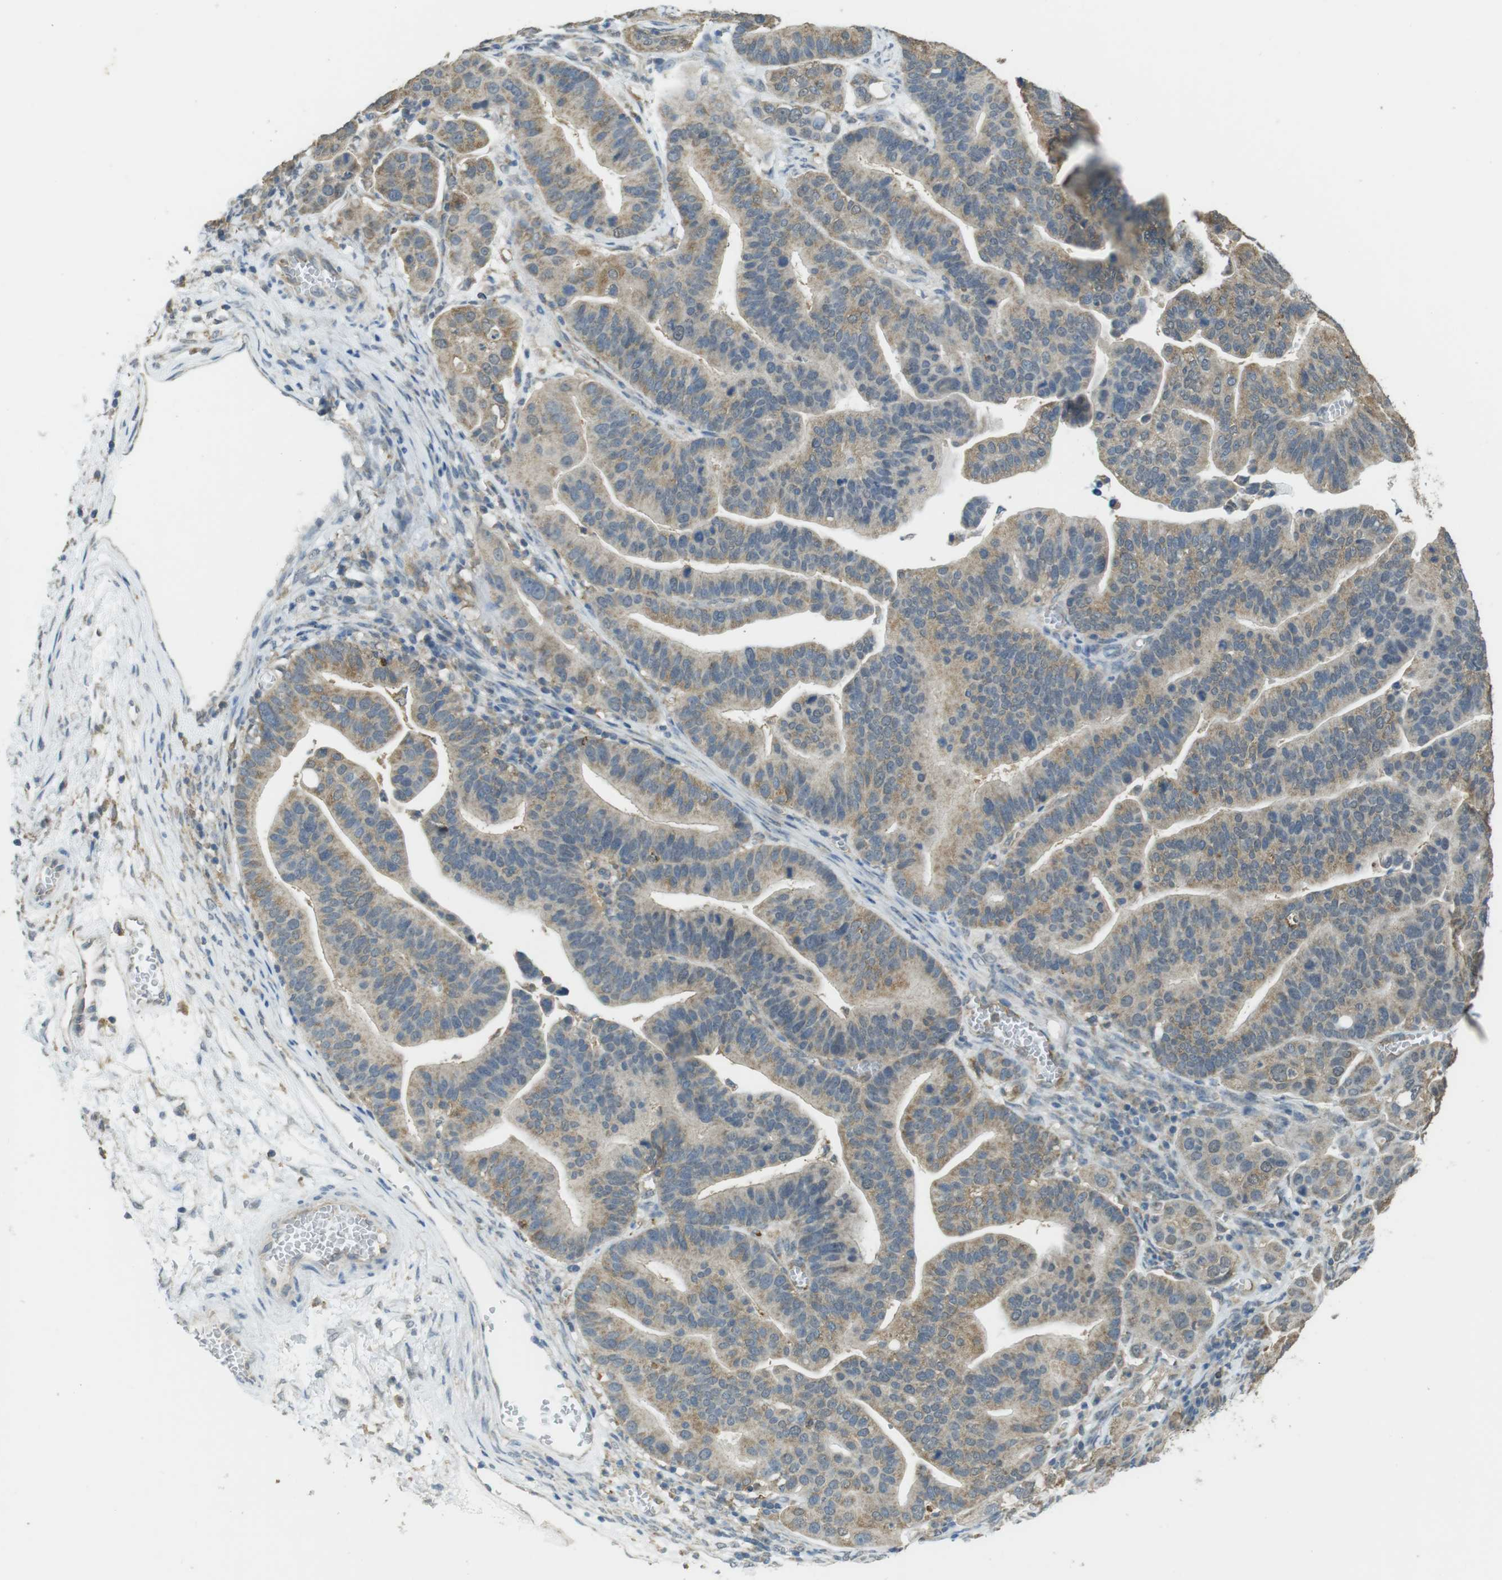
{"staining": {"intensity": "weak", "quantity": ">75%", "location": "cytoplasmic/membranous"}, "tissue": "ovarian cancer", "cell_type": "Tumor cells", "image_type": "cancer", "snomed": [{"axis": "morphology", "description": "Cystadenocarcinoma, serous, NOS"}, {"axis": "topography", "description": "Ovary"}], "caption": "Immunohistochemical staining of ovarian cancer displays low levels of weak cytoplasmic/membranous protein expression in approximately >75% of tumor cells. Nuclei are stained in blue.", "gene": "BRI3BP", "patient": {"sex": "female", "age": 56}}